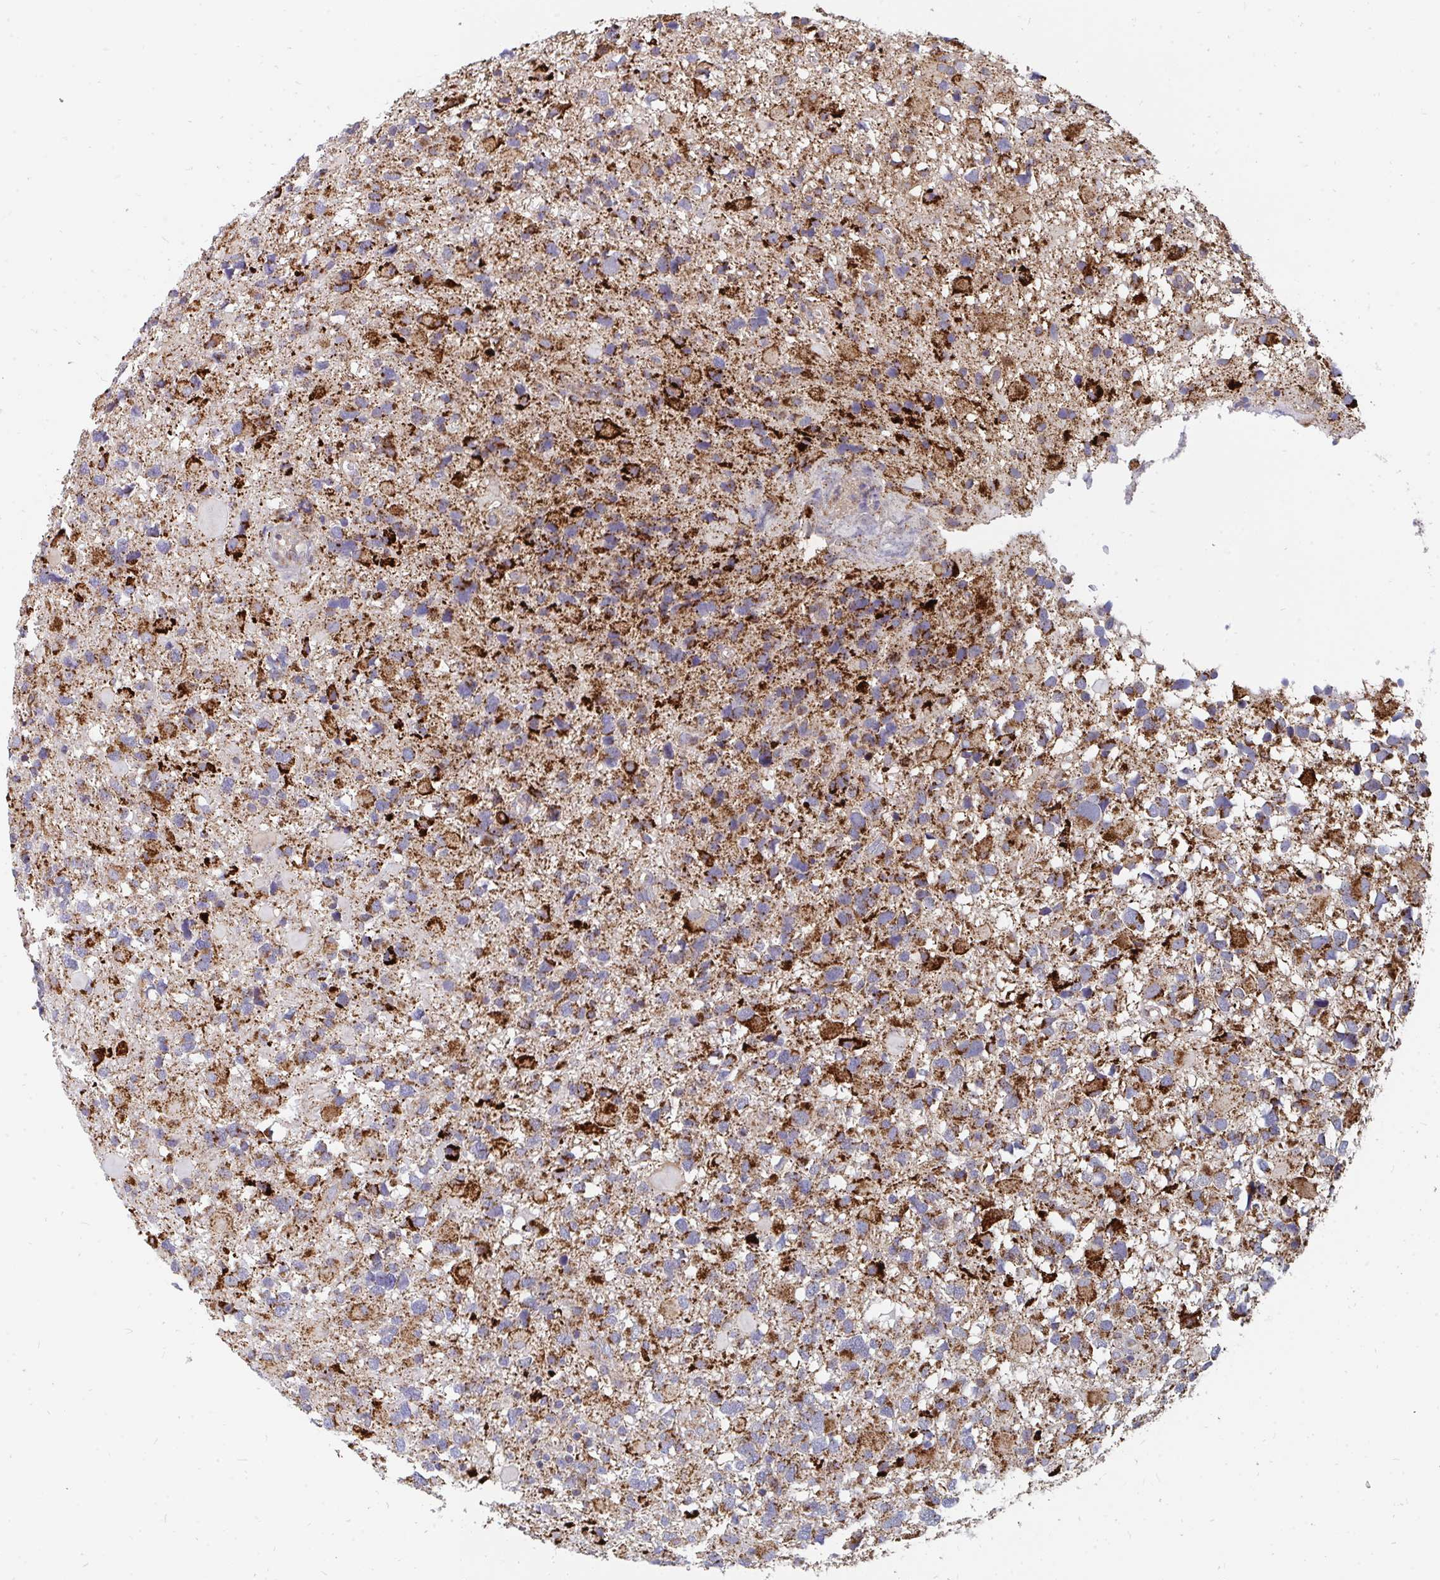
{"staining": {"intensity": "strong", "quantity": "25%-75%", "location": "cytoplasmic/membranous"}, "tissue": "glioma", "cell_type": "Tumor cells", "image_type": "cancer", "snomed": [{"axis": "morphology", "description": "Glioma, malignant, High grade"}, {"axis": "topography", "description": "Brain"}], "caption": "Immunohistochemical staining of human high-grade glioma (malignant) reveals strong cytoplasmic/membranous protein positivity in approximately 25%-75% of tumor cells.", "gene": "PC", "patient": {"sex": "male", "age": 54}}